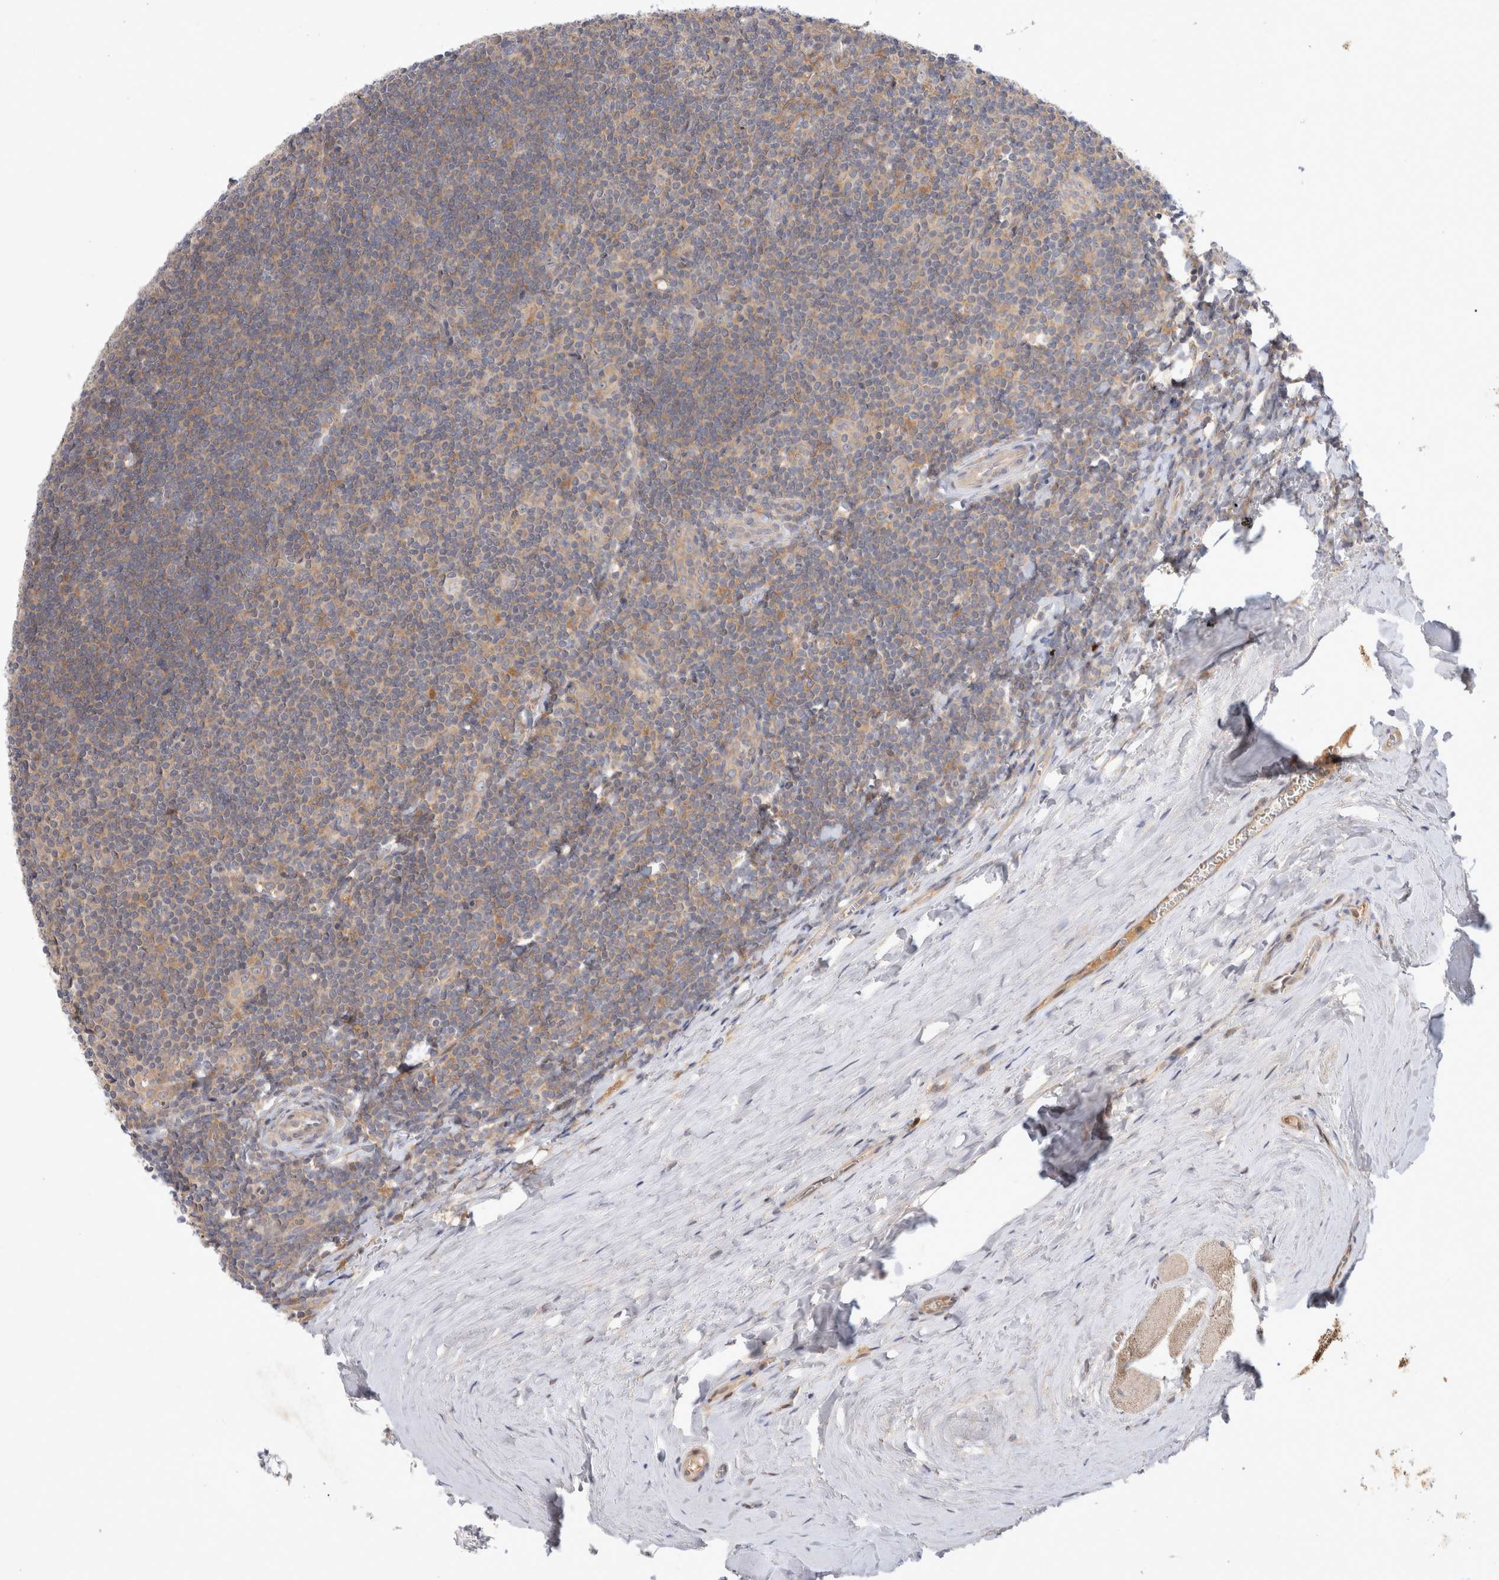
{"staining": {"intensity": "weak", "quantity": ">75%", "location": "cytoplasmic/membranous"}, "tissue": "tonsil", "cell_type": "Germinal center cells", "image_type": "normal", "snomed": [{"axis": "morphology", "description": "Normal tissue, NOS"}, {"axis": "topography", "description": "Tonsil"}], "caption": "A brown stain shows weak cytoplasmic/membranous expression of a protein in germinal center cells of normal tonsil. (Brightfield microscopy of DAB IHC at high magnification).", "gene": "HTT", "patient": {"sex": "male", "age": 27}}